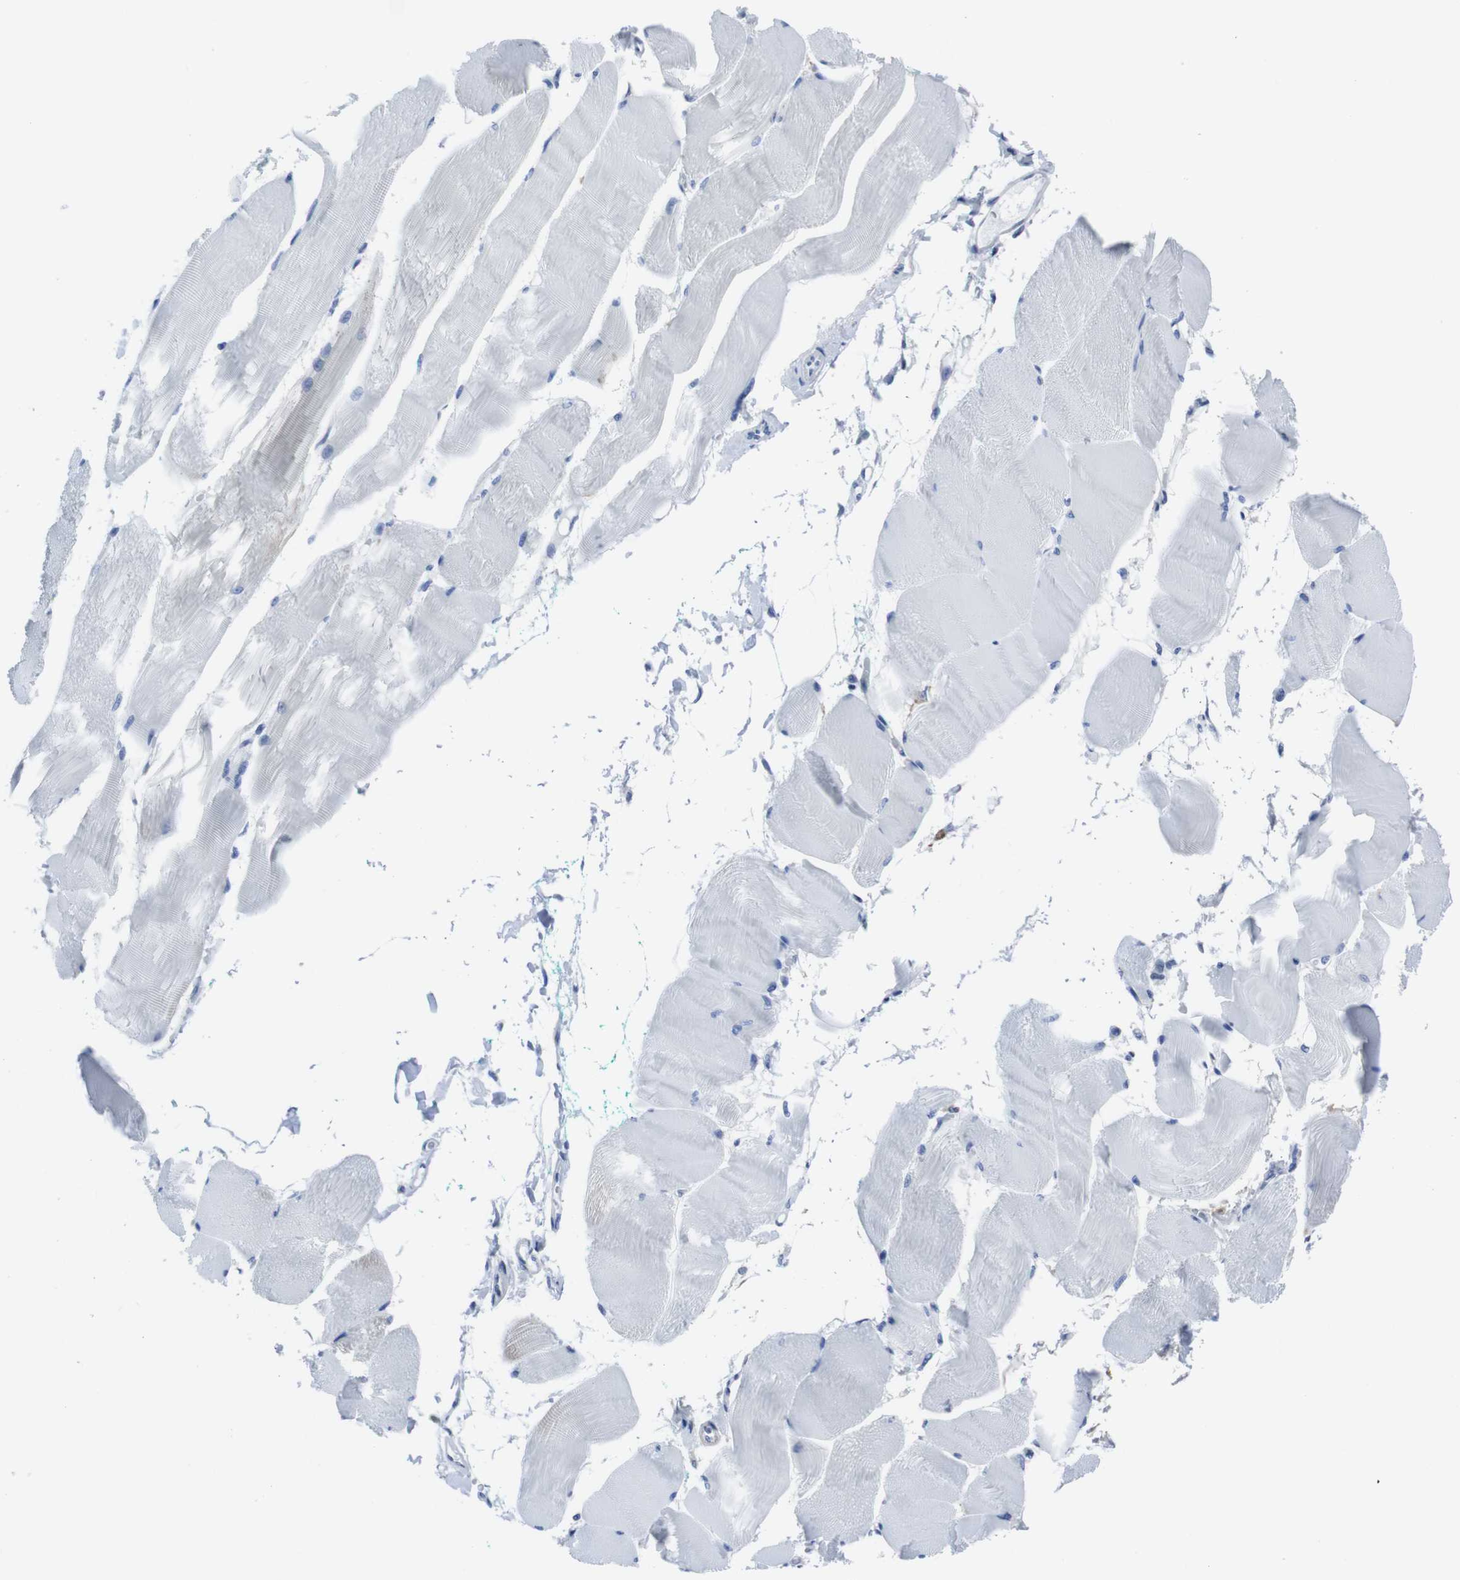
{"staining": {"intensity": "negative", "quantity": "none", "location": "none"}, "tissue": "skeletal muscle", "cell_type": "Myocytes", "image_type": "normal", "snomed": [{"axis": "morphology", "description": "Normal tissue, NOS"}, {"axis": "morphology", "description": "Squamous cell carcinoma, NOS"}, {"axis": "topography", "description": "Skeletal muscle"}], "caption": "The histopathology image displays no staining of myocytes in benign skeletal muscle.", "gene": "EIF4A1", "patient": {"sex": "male", "age": 51}}